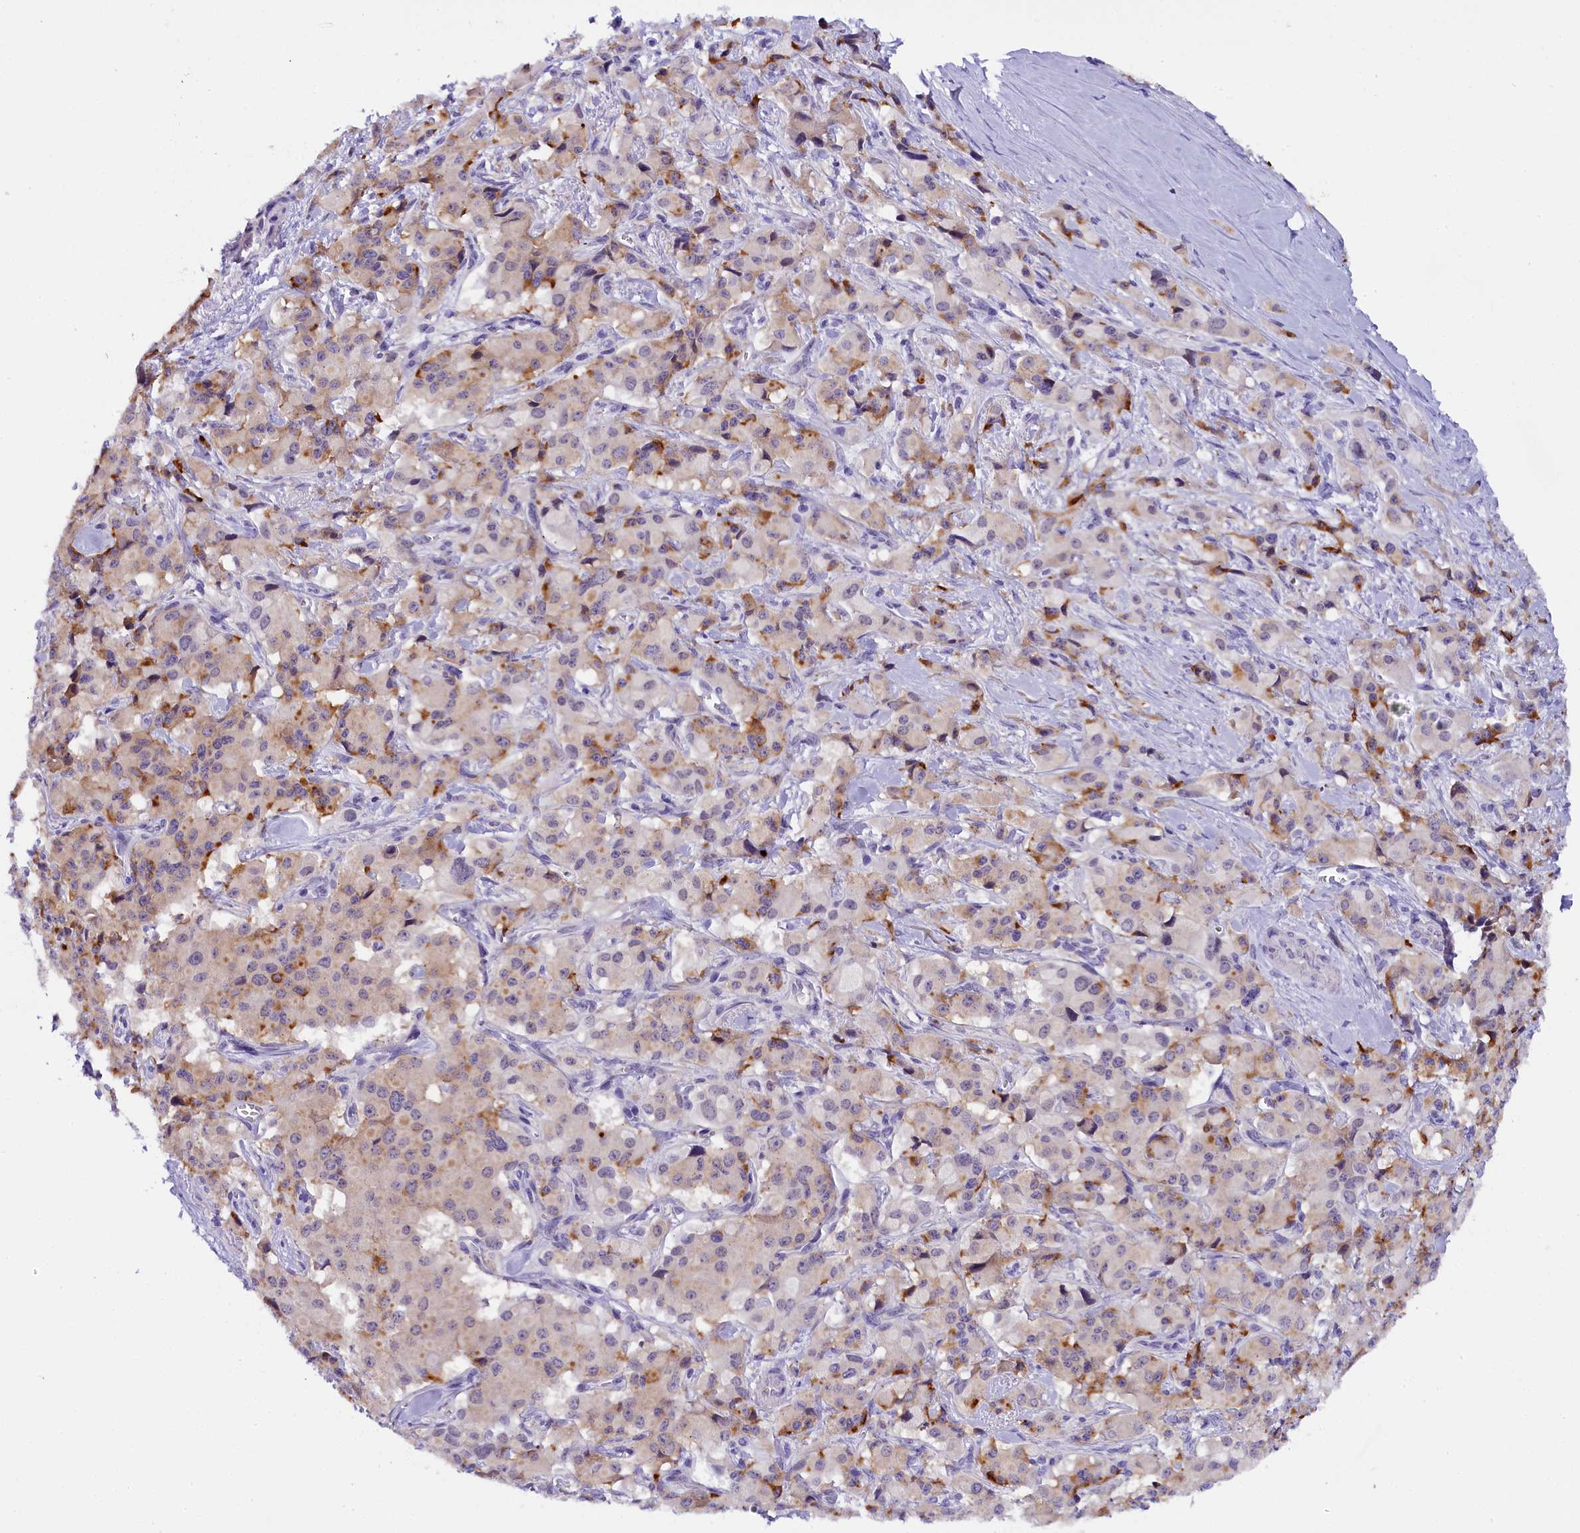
{"staining": {"intensity": "moderate", "quantity": "<25%", "location": "cytoplasmic/membranous"}, "tissue": "pancreatic cancer", "cell_type": "Tumor cells", "image_type": "cancer", "snomed": [{"axis": "morphology", "description": "Adenocarcinoma, NOS"}, {"axis": "topography", "description": "Pancreas"}], "caption": "DAB immunohistochemical staining of pancreatic cancer (adenocarcinoma) displays moderate cytoplasmic/membranous protein expression in approximately <25% of tumor cells.", "gene": "IQCN", "patient": {"sex": "male", "age": 65}}